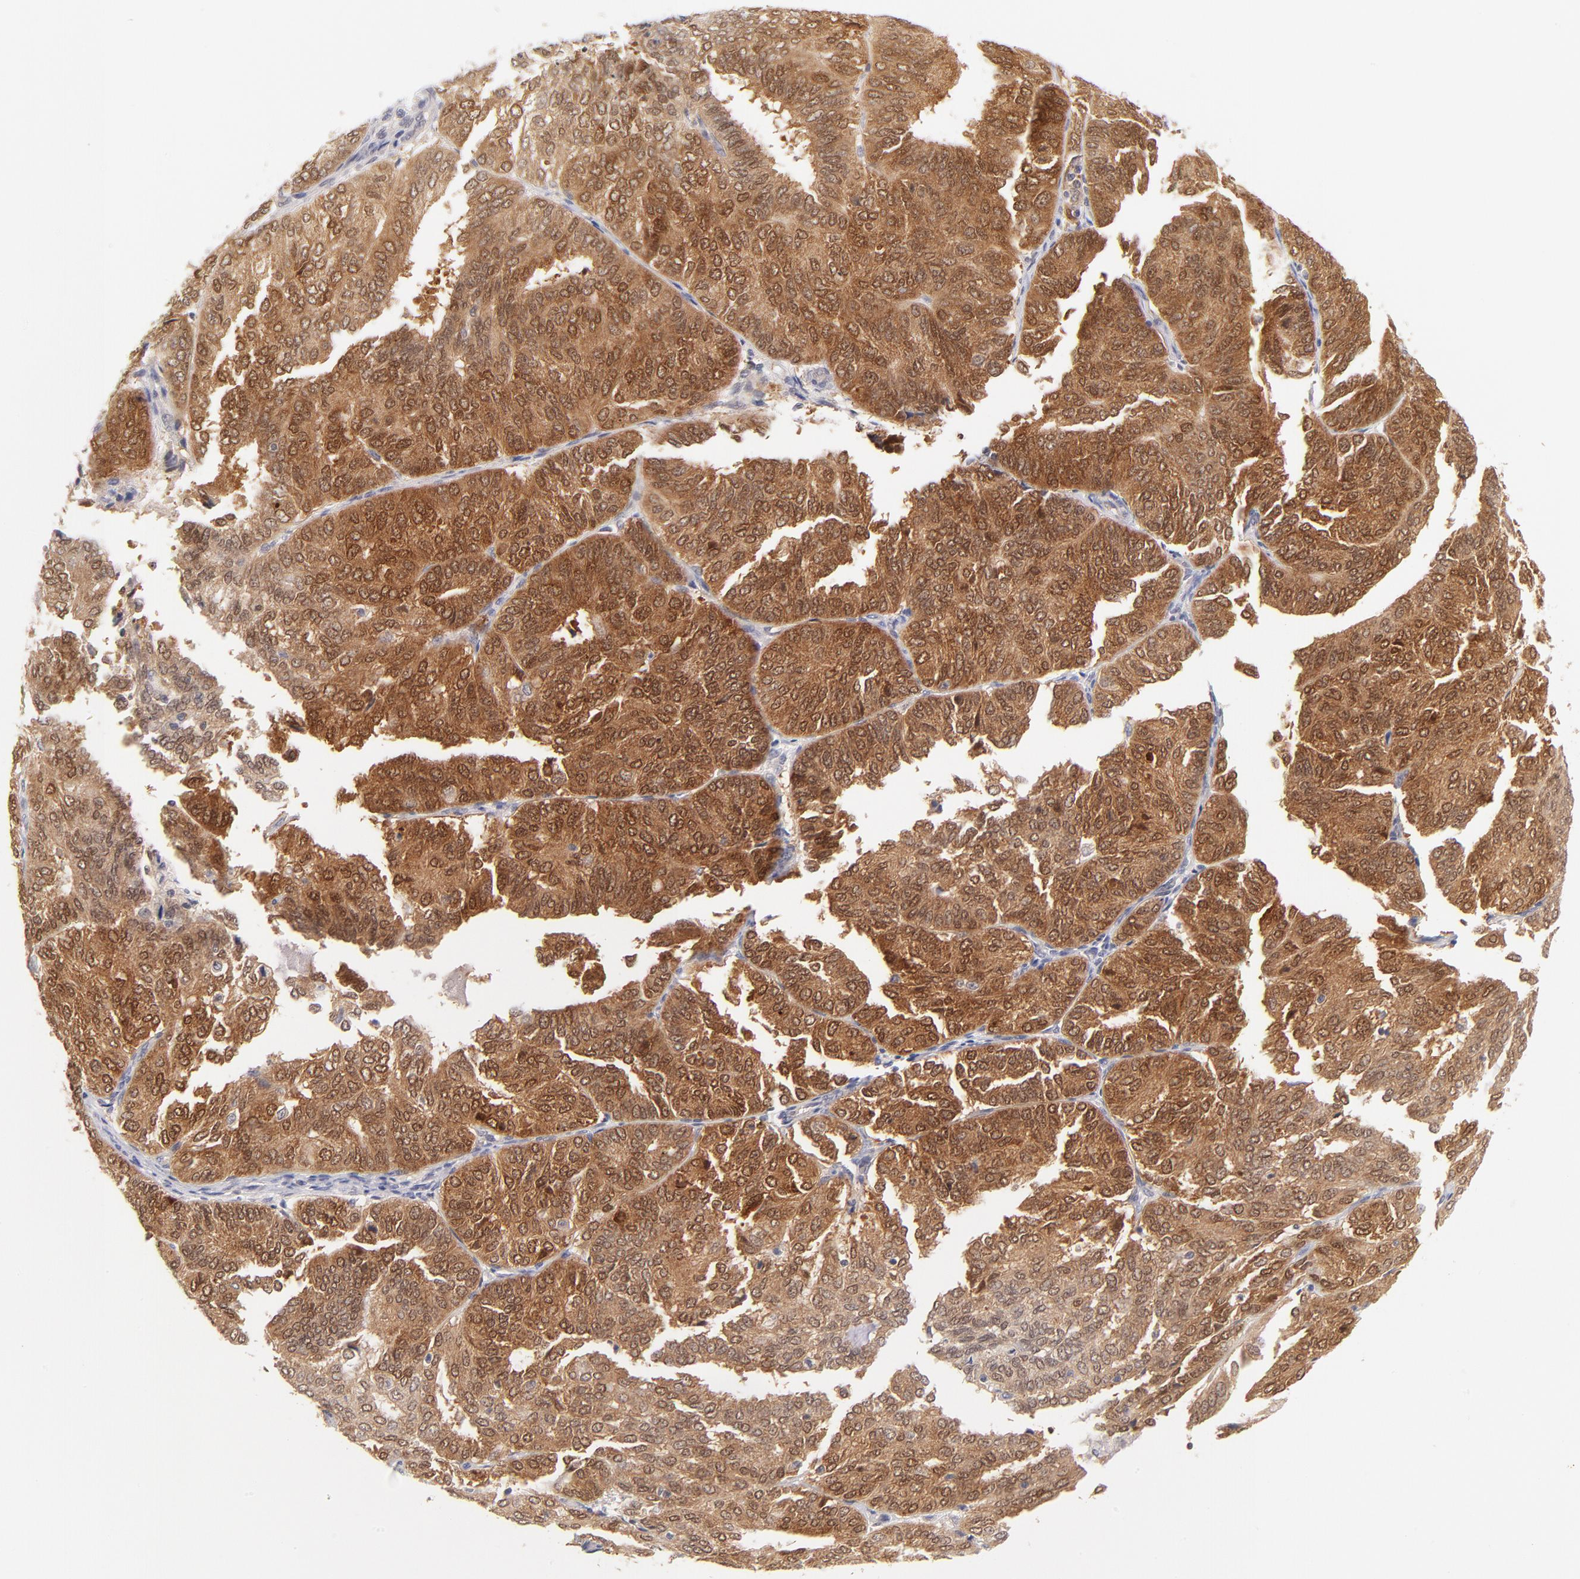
{"staining": {"intensity": "strong", "quantity": ">75%", "location": "cytoplasmic/membranous,nuclear"}, "tissue": "endometrial cancer", "cell_type": "Tumor cells", "image_type": "cancer", "snomed": [{"axis": "morphology", "description": "Adenocarcinoma, NOS"}, {"axis": "topography", "description": "Endometrium"}], "caption": "Human endometrial adenocarcinoma stained for a protein (brown) shows strong cytoplasmic/membranous and nuclear positive expression in about >75% of tumor cells.", "gene": "CASP6", "patient": {"sex": "female", "age": 59}}